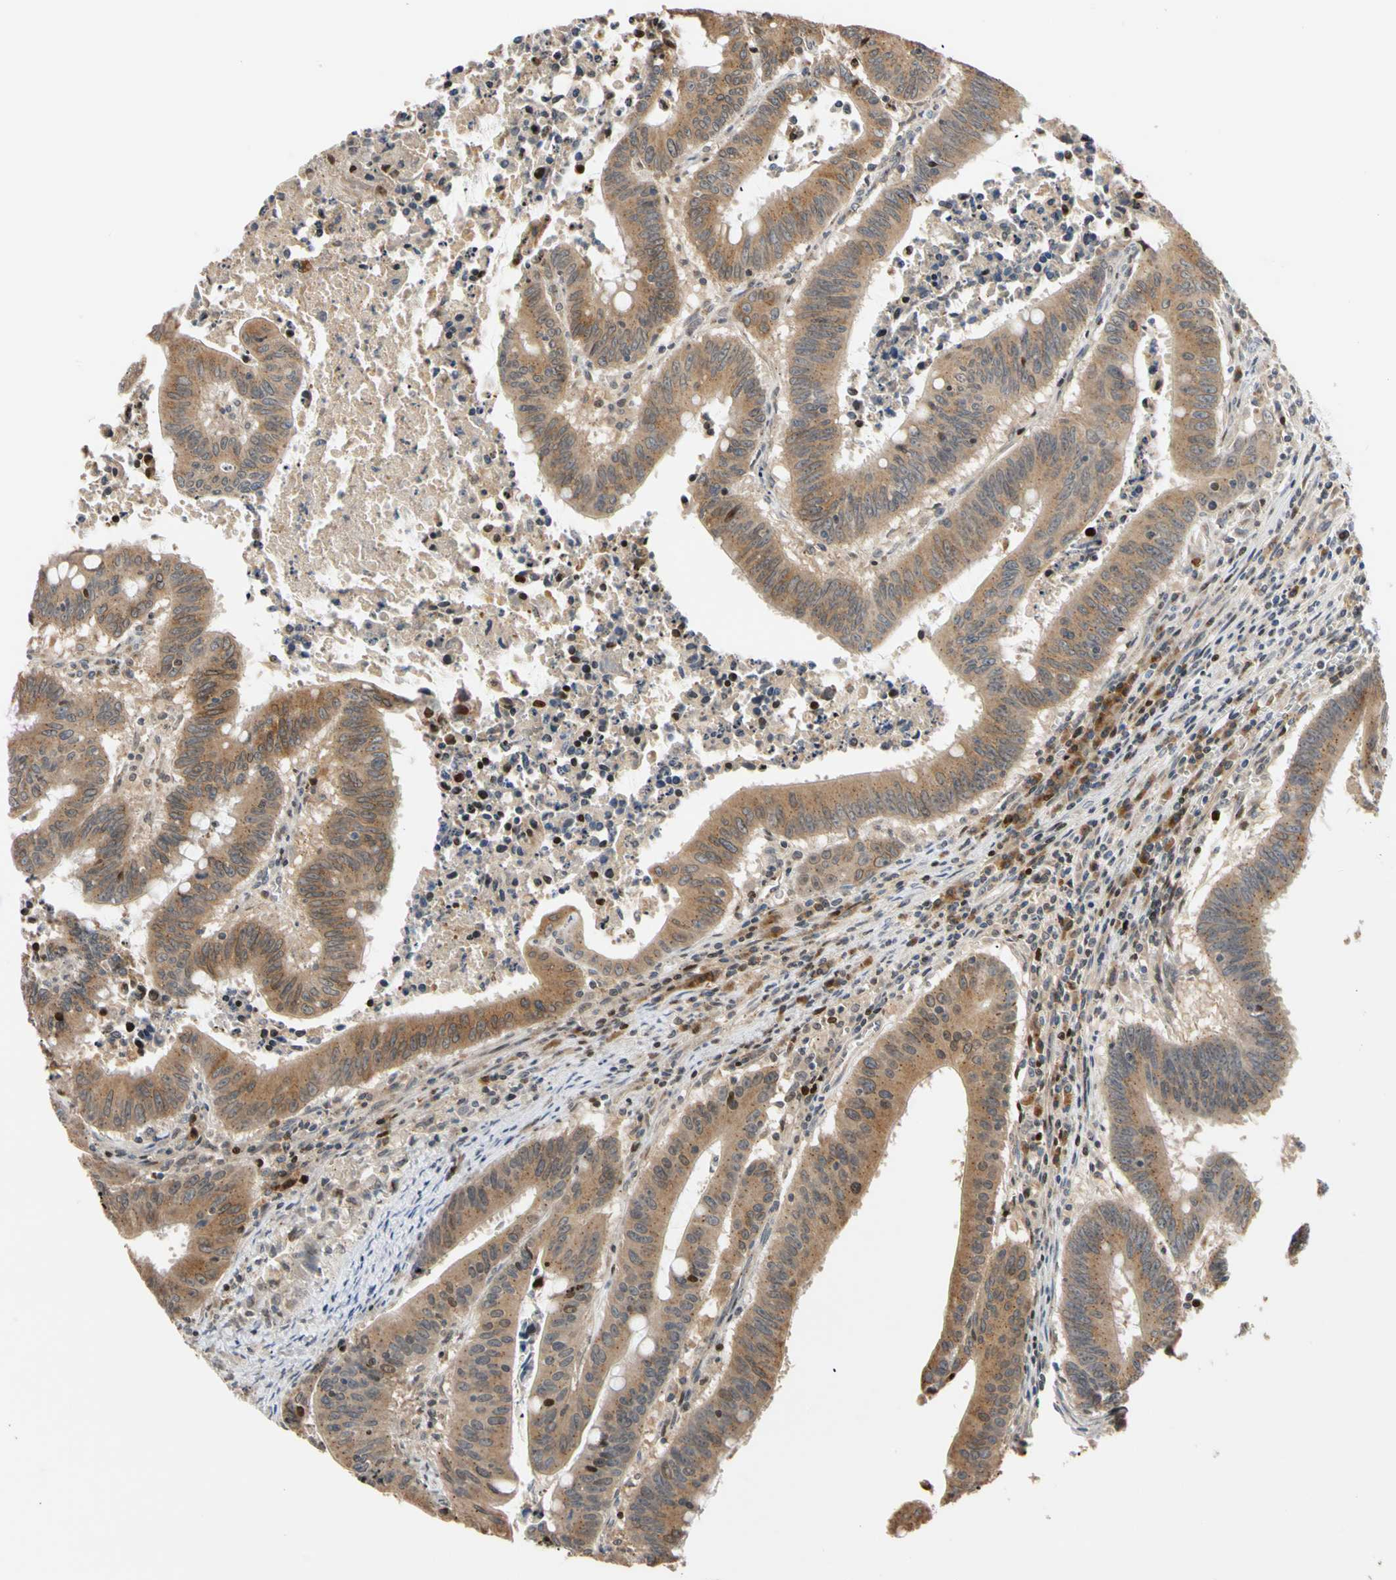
{"staining": {"intensity": "moderate", "quantity": ">75%", "location": "cytoplasmic/membranous"}, "tissue": "colorectal cancer", "cell_type": "Tumor cells", "image_type": "cancer", "snomed": [{"axis": "morphology", "description": "Adenocarcinoma, NOS"}, {"axis": "topography", "description": "Colon"}], "caption": "Immunohistochemical staining of human adenocarcinoma (colorectal) reveals medium levels of moderate cytoplasmic/membranous protein positivity in about >75% of tumor cells.", "gene": "IP6K2", "patient": {"sex": "male", "age": 45}}